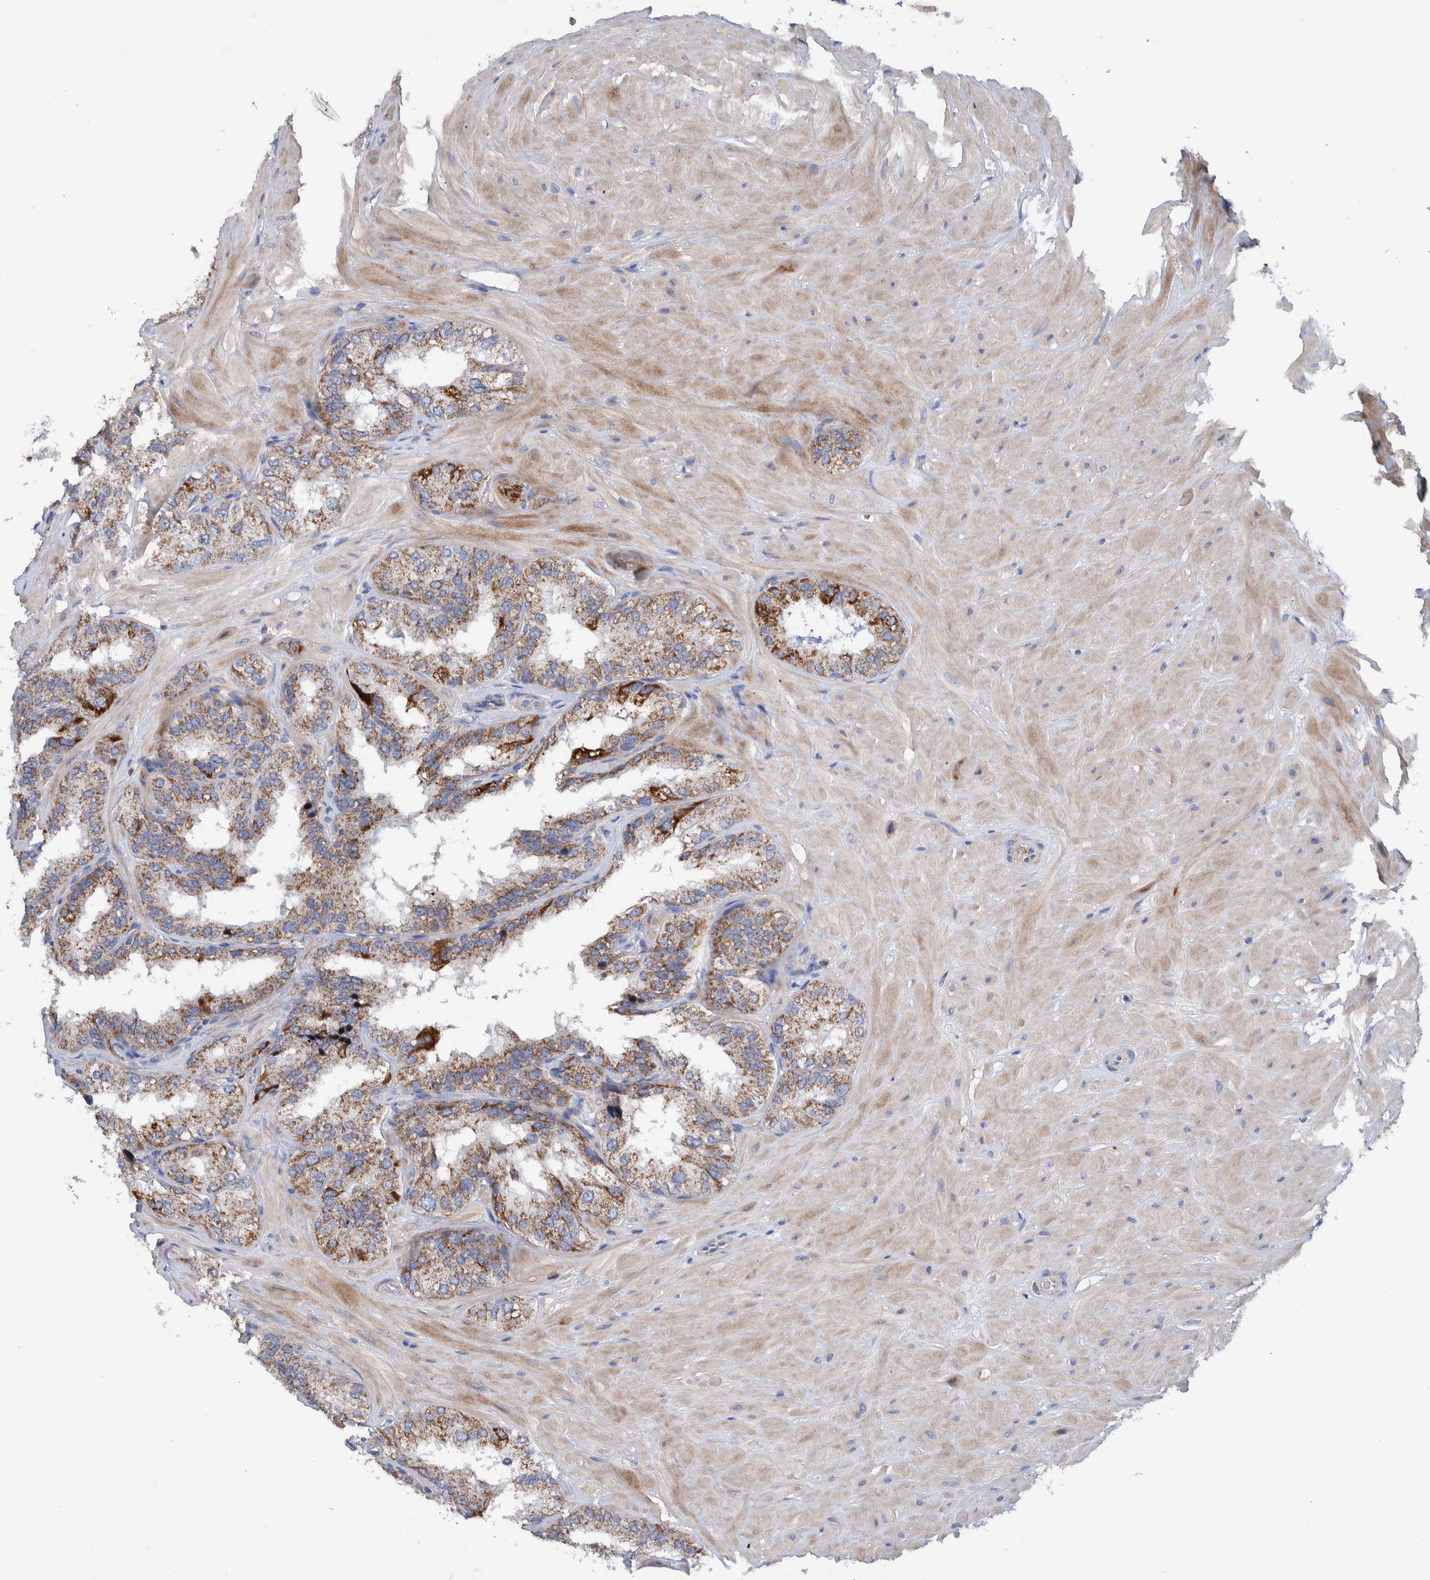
{"staining": {"intensity": "moderate", "quantity": ">75%", "location": "cytoplasmic/membranous"}, "tissue": "seminal vesicle", "cell_type": "Glandular cells", "image_type": "normal", "snomed": [{"axis": "morphology", "description": "Normal tissue, NOS"}, {"axis": "topography", "description": "Prostate"}, {"axis": "topography", "description": "Seminal veicle"}], "caption": "Immunohistochemical staining of unremarkable seminal vesicle reveals >75% levels of moderate cytoplasmic/membranous protein positivity in approximately >75% of glandular cells. The protein of interest is stained brown, and the nuclei are stained in blue (DAB (3,3'-diaminobenzidine) IHC with brightfield microscopy, high magnification).", "gene": "DECR1", "patient": {"sex": "male", "age": 51}}